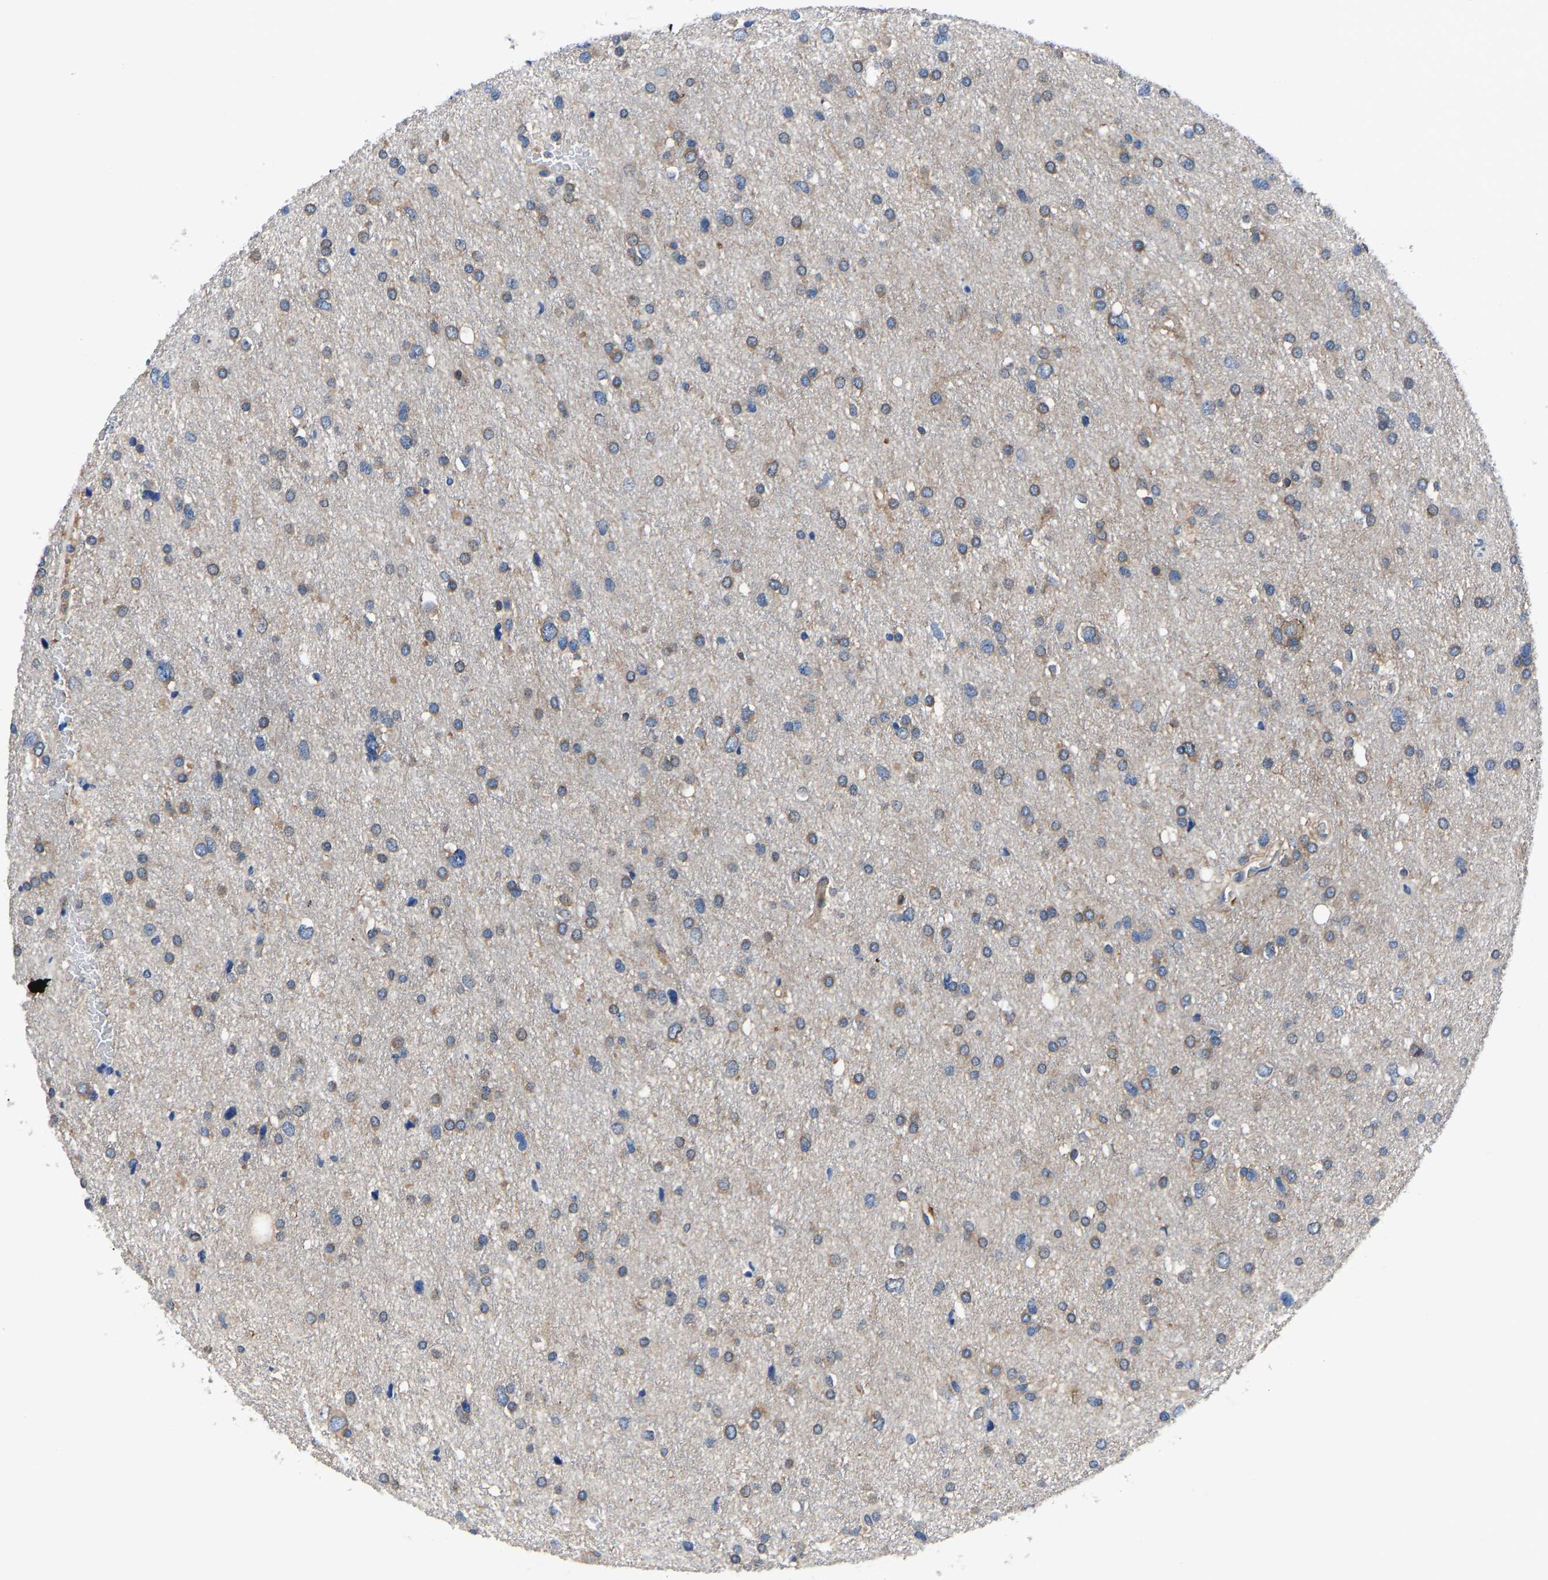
{"staining": {"intensity": "moderate", "quantity": ">75%", "location": "cytoplasmic/membranous"}, "tissue": "glioma", "cell_type": "Tumor cells", "image_type": "cancer", "snomed": [{"axis": "morphology", "description": "Glioma, malignant, Low grade"}, {"axis": "topography", "description": "Brain"}], "caption": "High-magnification brightfield microscopy of malignant low-grade glioma stained with DAB (brown) and counterstained with hematoxylin (blue). tumor cells exhibit moderate cytoplasmic/membranous positivity is seen in about>75% of cells. (DAB = brown stain, brightfield microscopy at high magnification).", "gene": "PRKAR1A", "patient": {"sex": "female", "age": 37}}